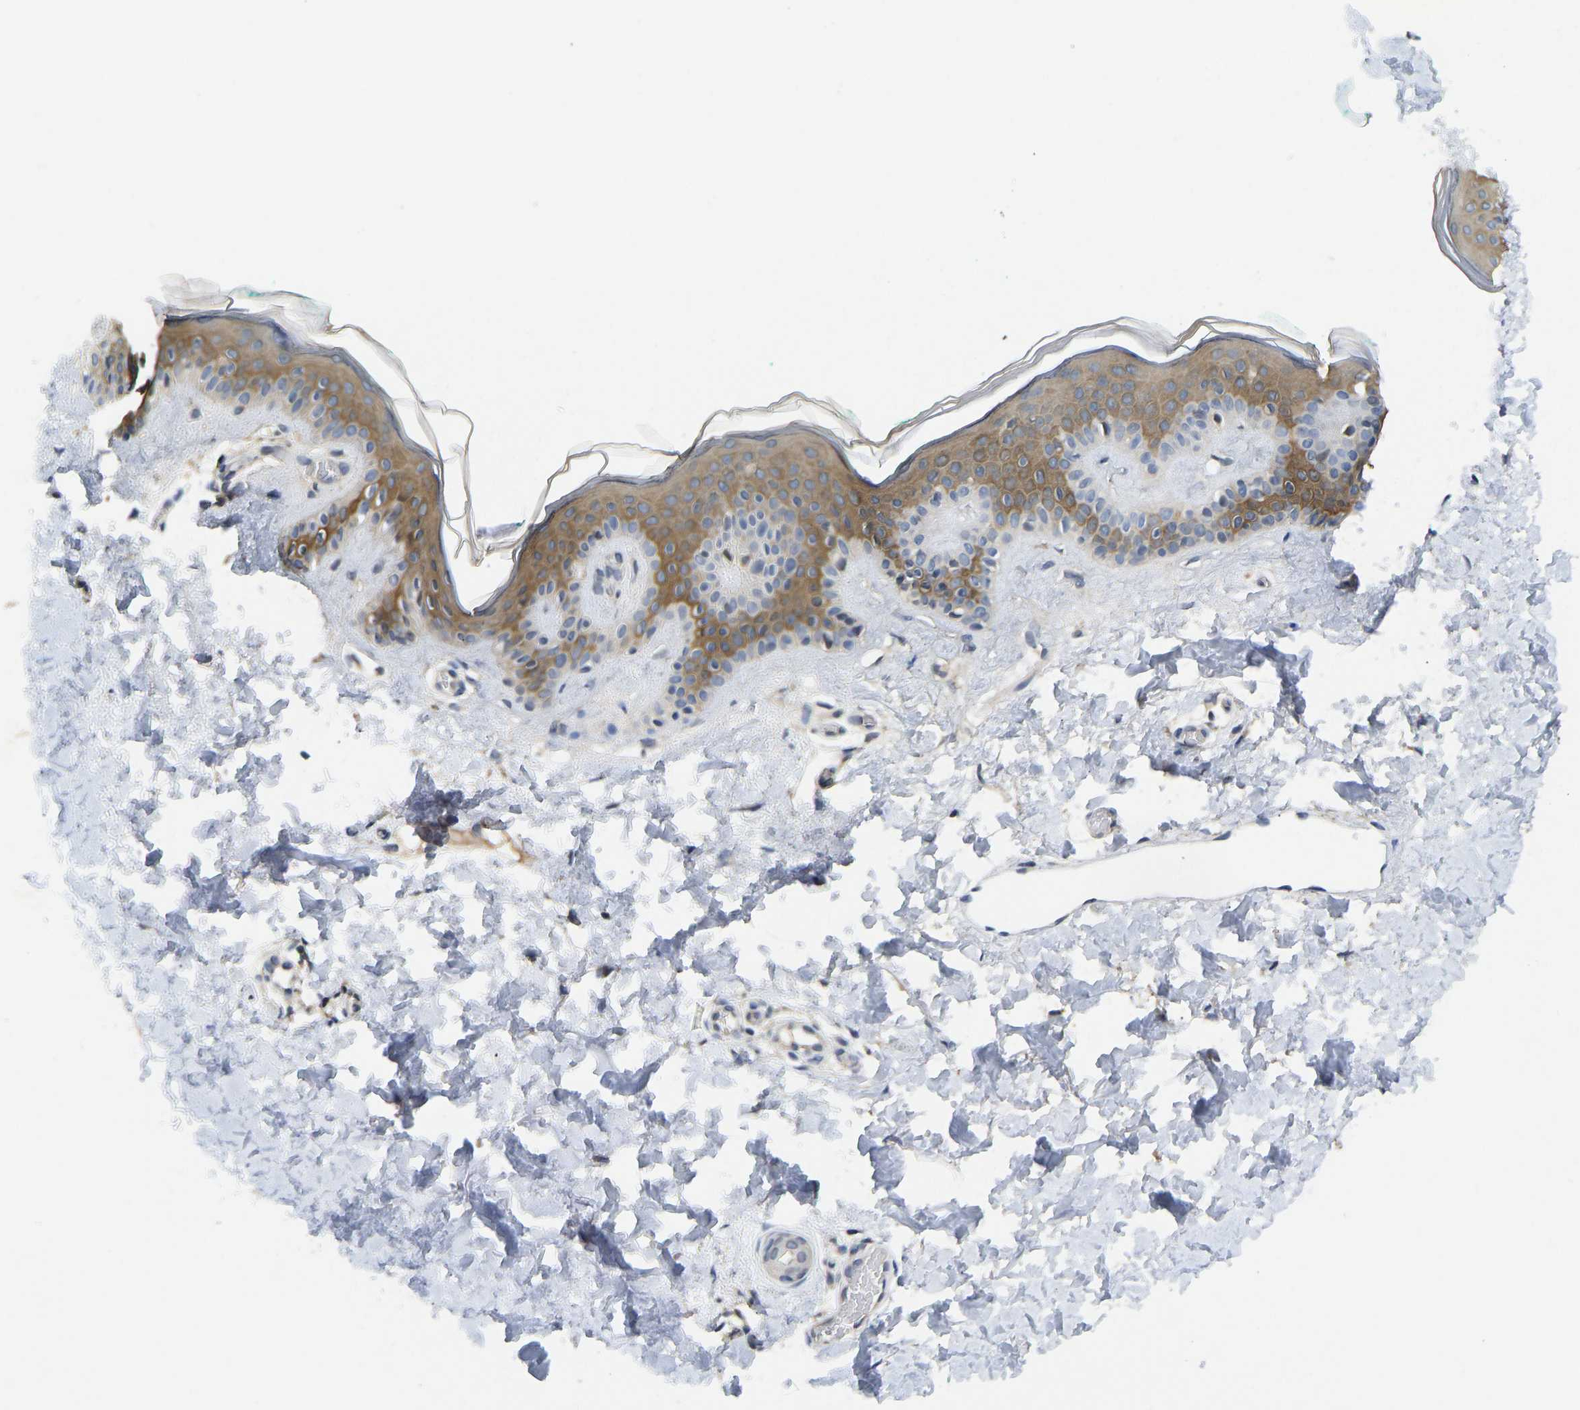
{"staining": {"intensity": "weak", "quantity": ">75%", "location": "cytoplasmic/membranous"}, "tissue": "skin", "cell_type": "Fibroblasts", "image_type": "normal", "snomed": [{"axis": "morphology", "description": "Normal tissue, NOS"}, {"axis": "topography", "description": "Skin"}], "caption": "Immunohistochemistry (IHC) image of benign skin: human skin stained using IHC displays low levels of weak protein expression localized specifically in the cytoplasmic/membranous of fibroblasts, appearing as a cytoplasmic/membranous brown color.", "gene": "NDRG3", "patient": {"sex": "male", "age": 30}}